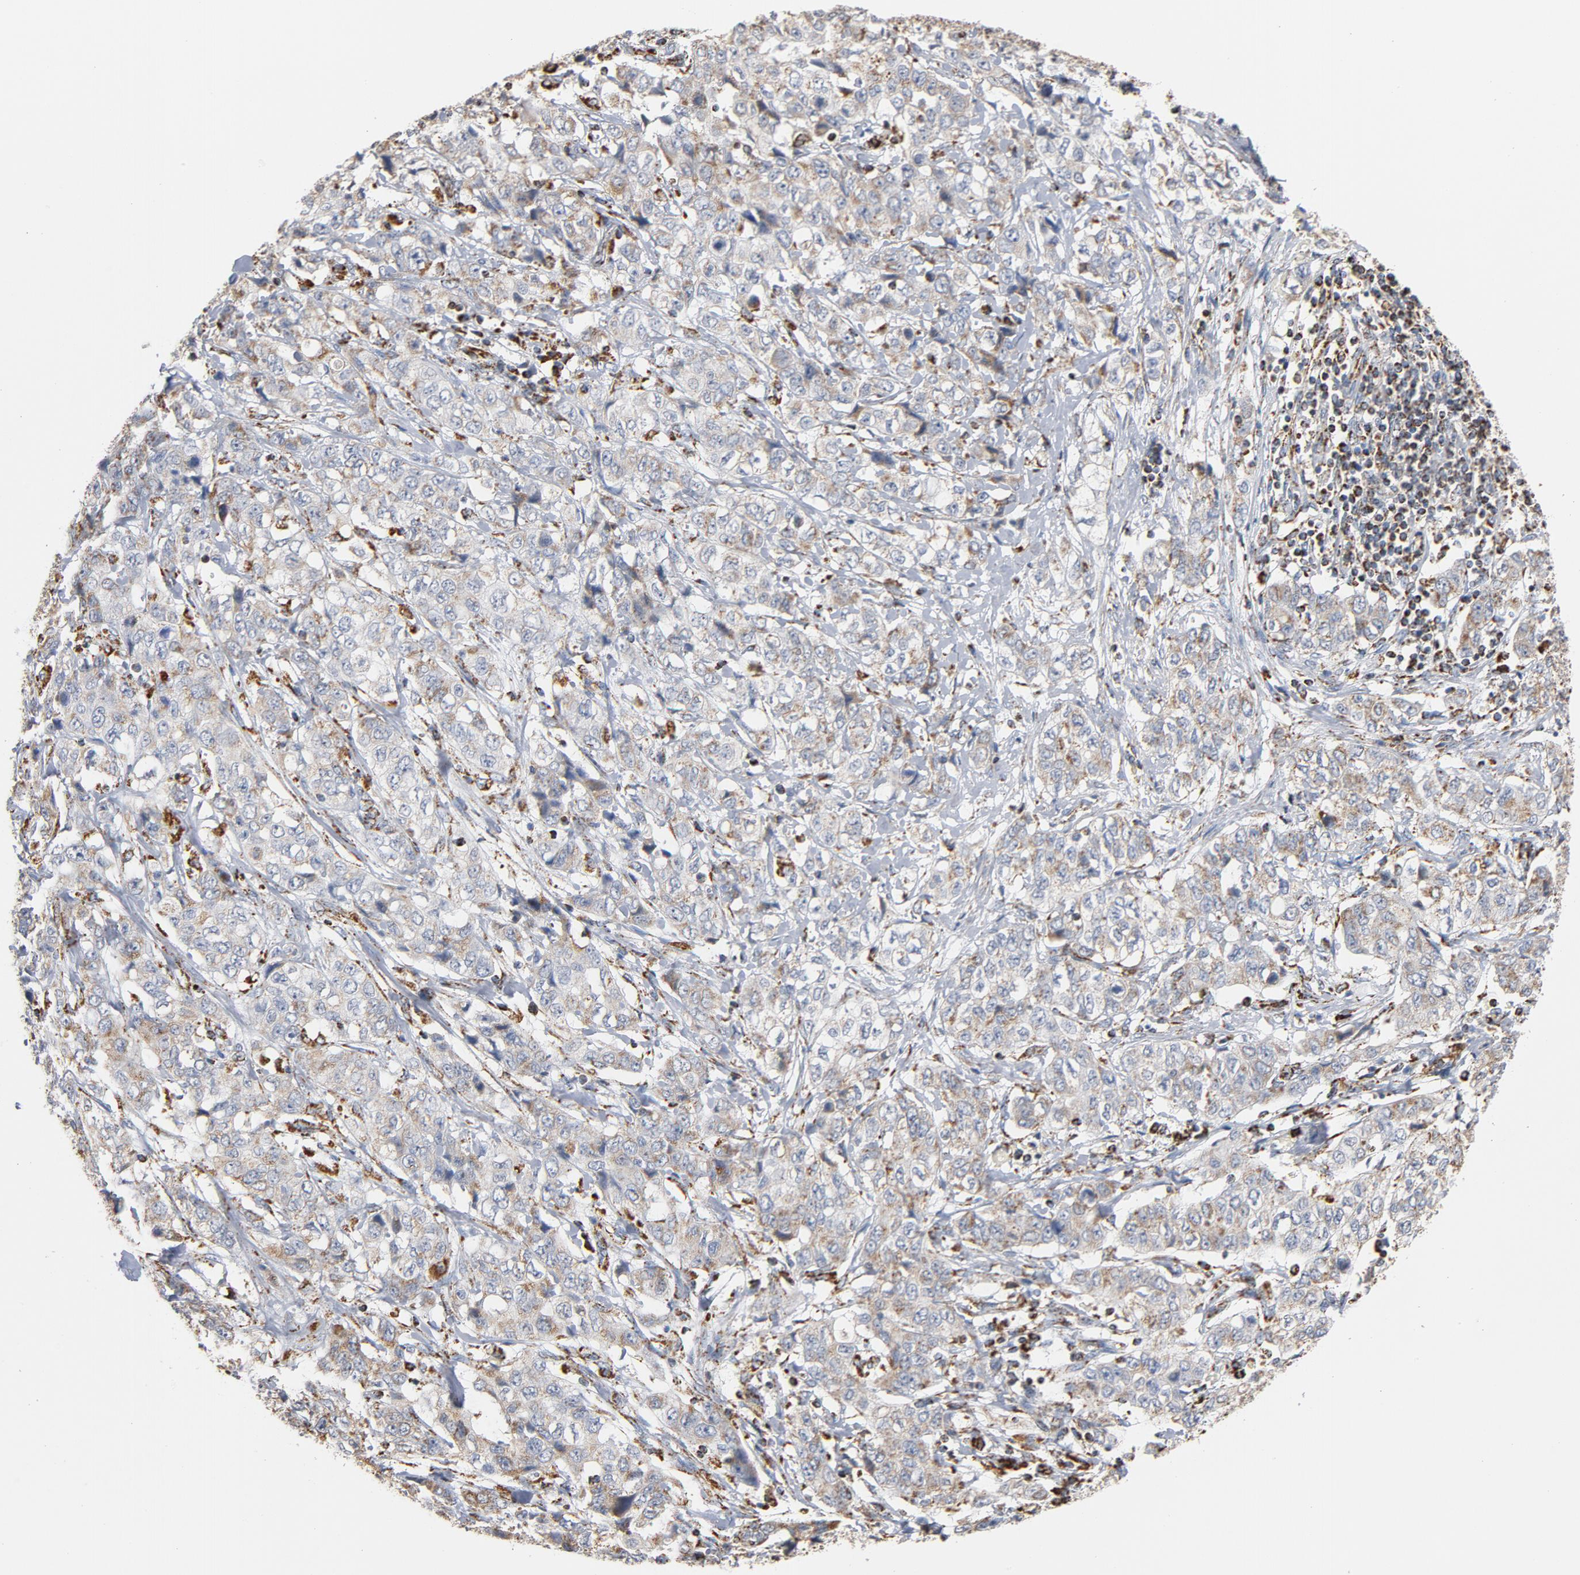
{"staining": {"intensity": "weak", "quantity": "25%-75%", "location": "cytoplasmic/membranous"}, "tissue": "stomach cancer", "cell_type": "Tumor cells", "image_type": "cancer", "snomed": [{"axis": "morphology", "description": "Adenocarcinoma, NOS"}, {"axis": "topography", "description": "Stomach"}], "caption": "Adenocarcinoma (stomach) stained for a protein (brown) demonstrates weak cytoplasmic/membranous positive expression in about 25%-75% of tumor cells.", "gene": "NDUFS4", "patient": {"sex": "male", "age": 48}}